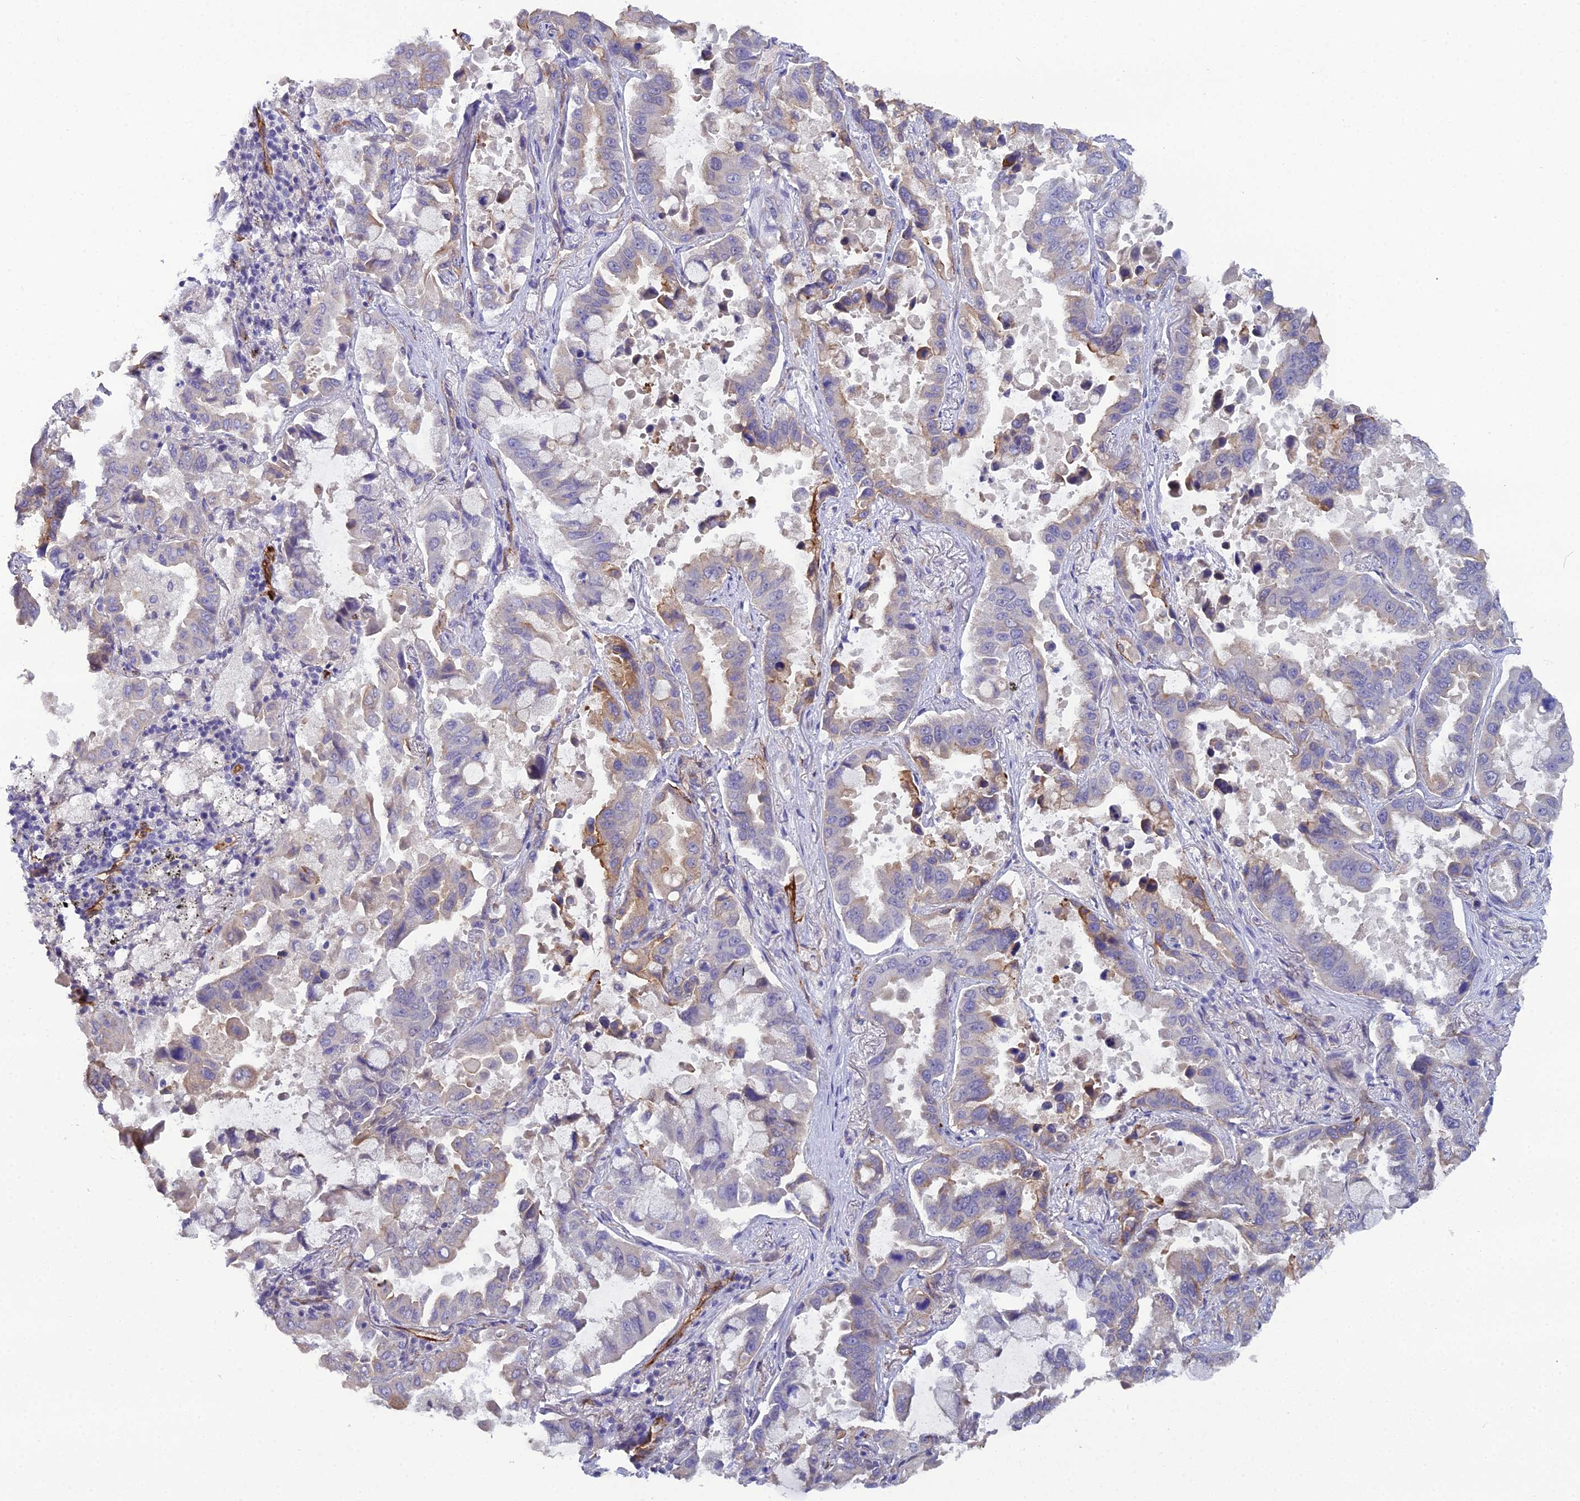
{"staining": {"intensity": "weak", "quantity": "25%-75%", "location": "cytoplasmic/membranous"}, "tissue": "lung cancer", "cell_type": "Tumor cells", "image_type": "cancer", "snomed": [{"axis": "morphology", "description": "Adenocarcinoma, NOS"}, {"axis": "topography", "description": "Lung"}], "caption": "The immunohistochemical stain shows weak cytoplasmic/membranous positivity in tumor cells of adenocarcinoma (lung) tissue.", "gene": "CFAP47", "patient": {"sex": "male", "age": 64}}